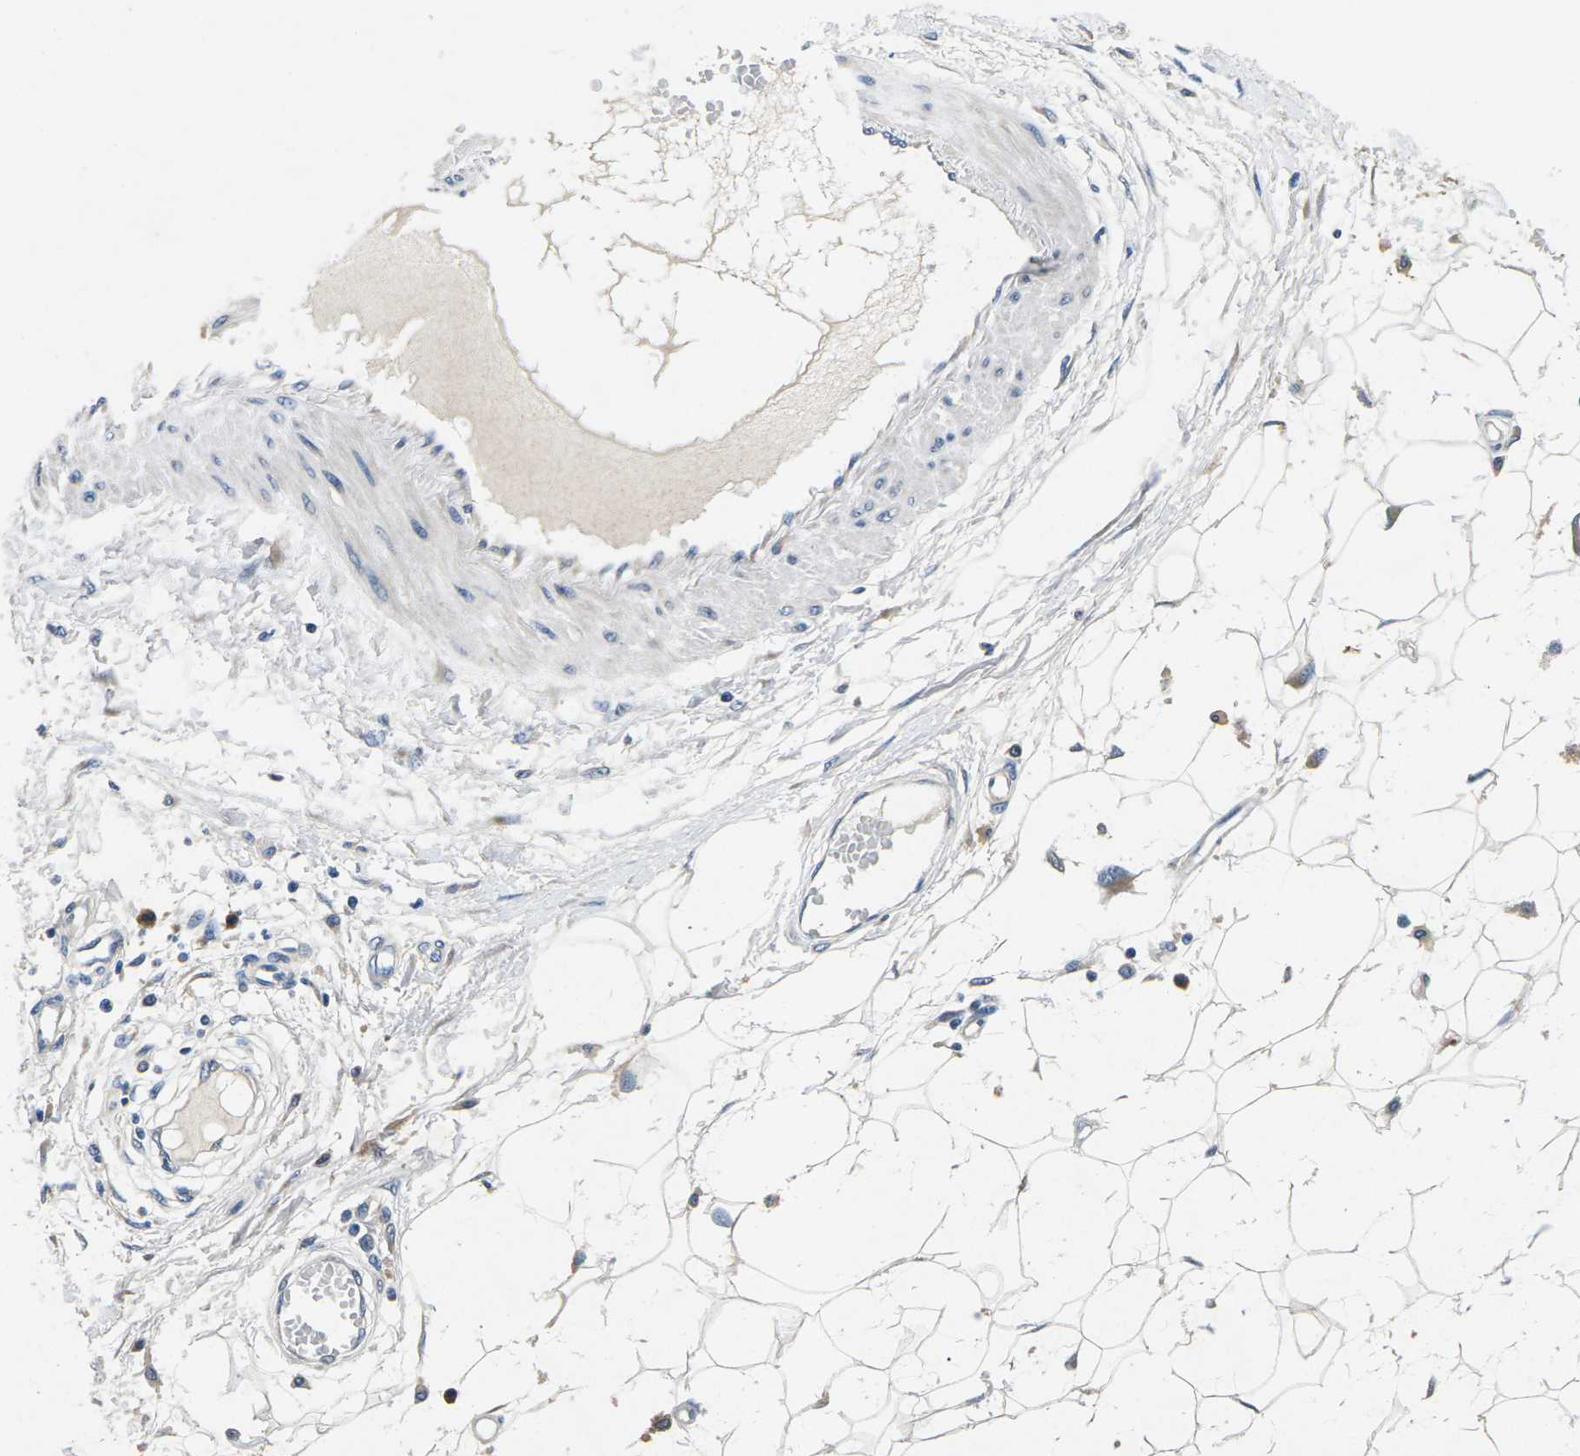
{"staining": {"intensity": "weak", "quantity": "25%-75%", "location": "cytoplasmic/membranous"}, "tissue": "adipose tissue", "cell_type": "Adipocytes", "image_type": "normal", "snomed": [{"axis": "morphology", "description": "Normal tissue, NOS"}, {"axis": "morphology", "description": "Squamous cell carcinoma, NOS"}, {"axis": "topography", "description": "Skin"}, {"axis": "topography", "description": "Peripheral nerve tissue"}], "caption": "Adipocytes demonstrate weak cytoplasmic/membranous expression in approximately 25%-75% of cells in unremarkable adipose tissue. The protein is stained brown, and the nuclei are stained in blue (DAB (3,3'-diaminobenzidine) IHC with brightfield microscopy, high magnification).", "gene": "ERGIC3", "patient": {"sex": "male", "age": 83}}